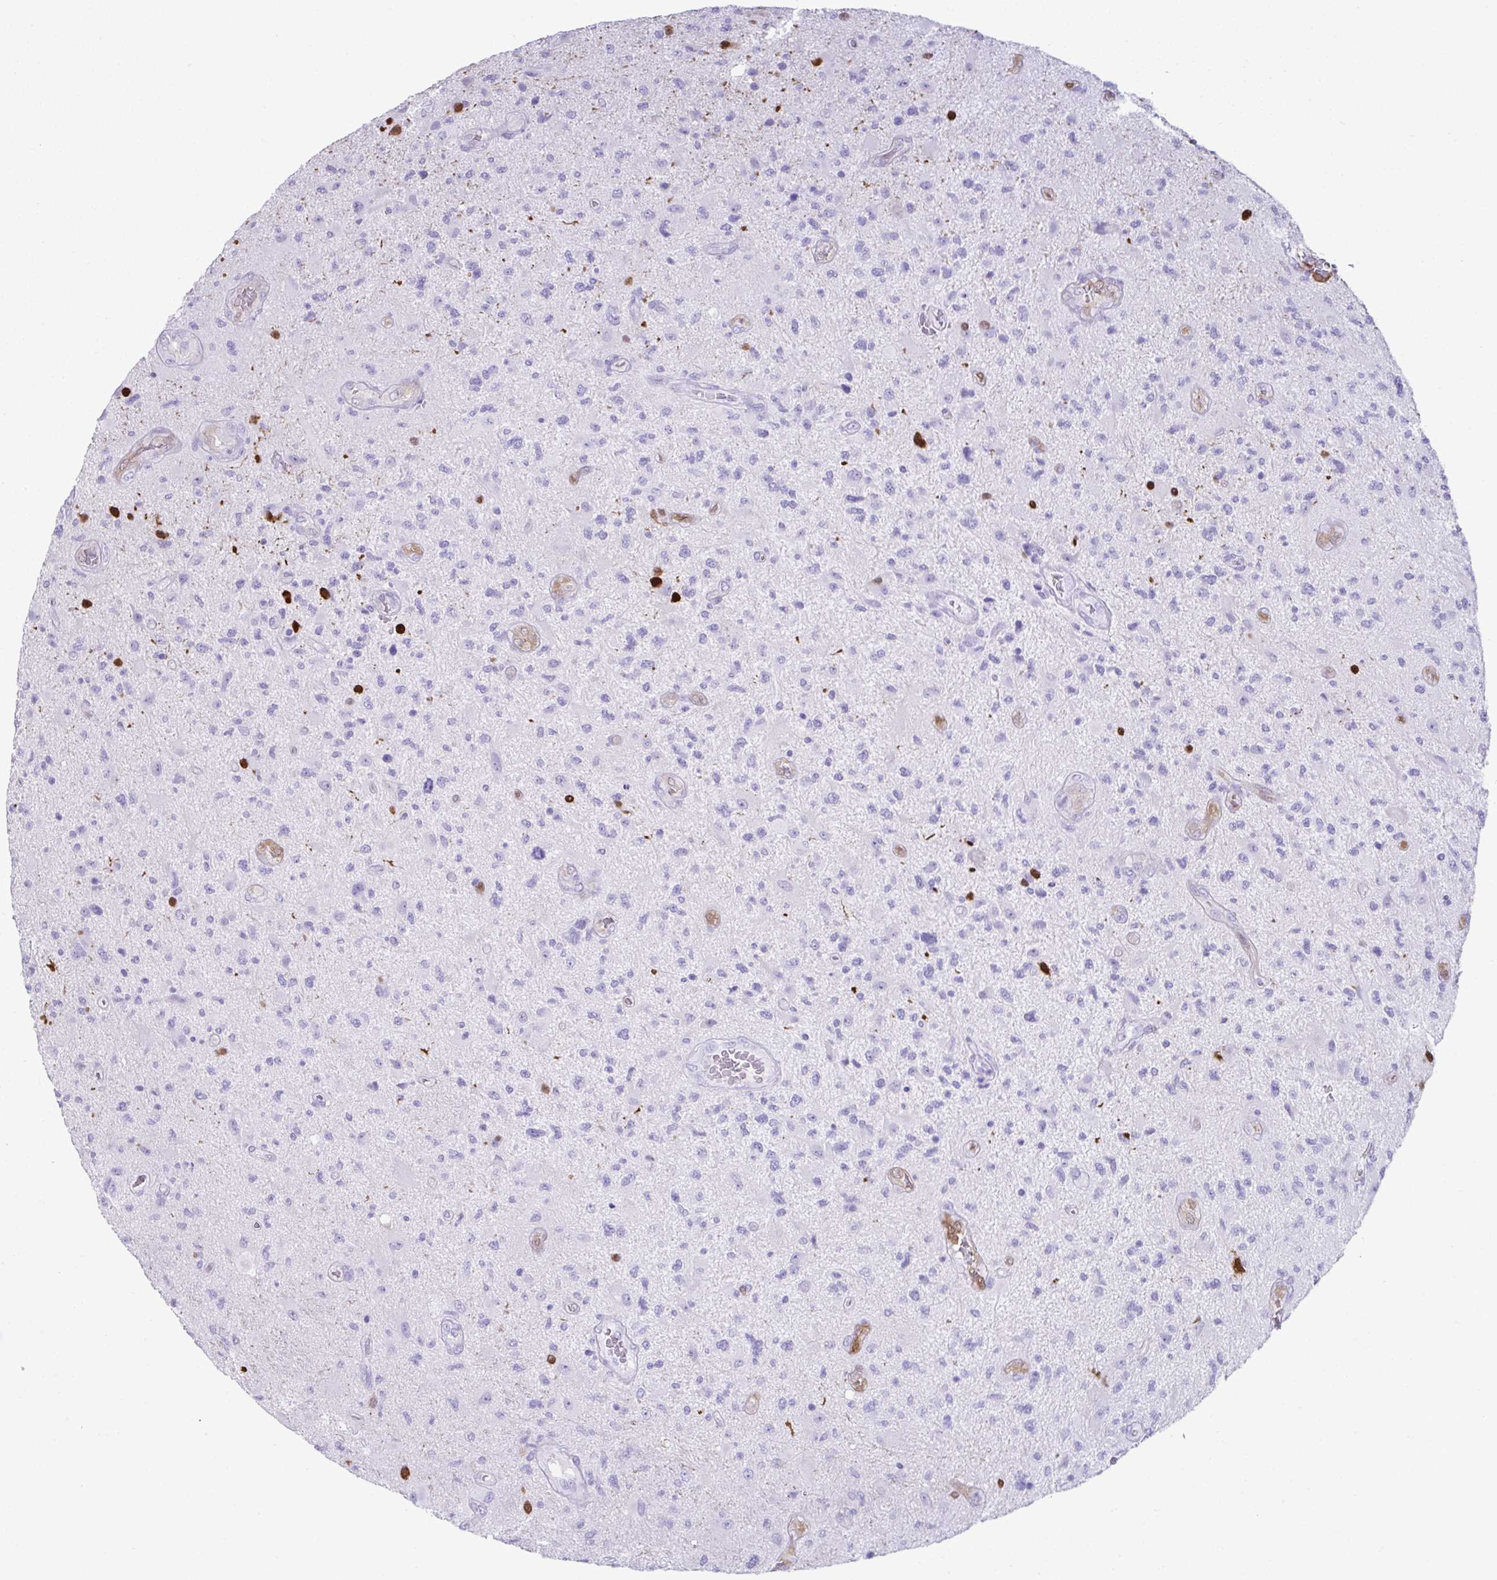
{"staining": {"intensity": "negative", "quantity": "none", "location": "none"}, "tissue": "glioma", "cell_type": "Tumor cells", "image_type": "cancer", "snomed": [{"axis": "morphology", "description": "Glioma, malignant, High grade"}, {"axis": "topography", "description": "Brain"}], "caption": "Tumor cells show no significant protein positivity in glioma.", "gene": "PSCA", "patient": {"sex": "male", "age": 67}}